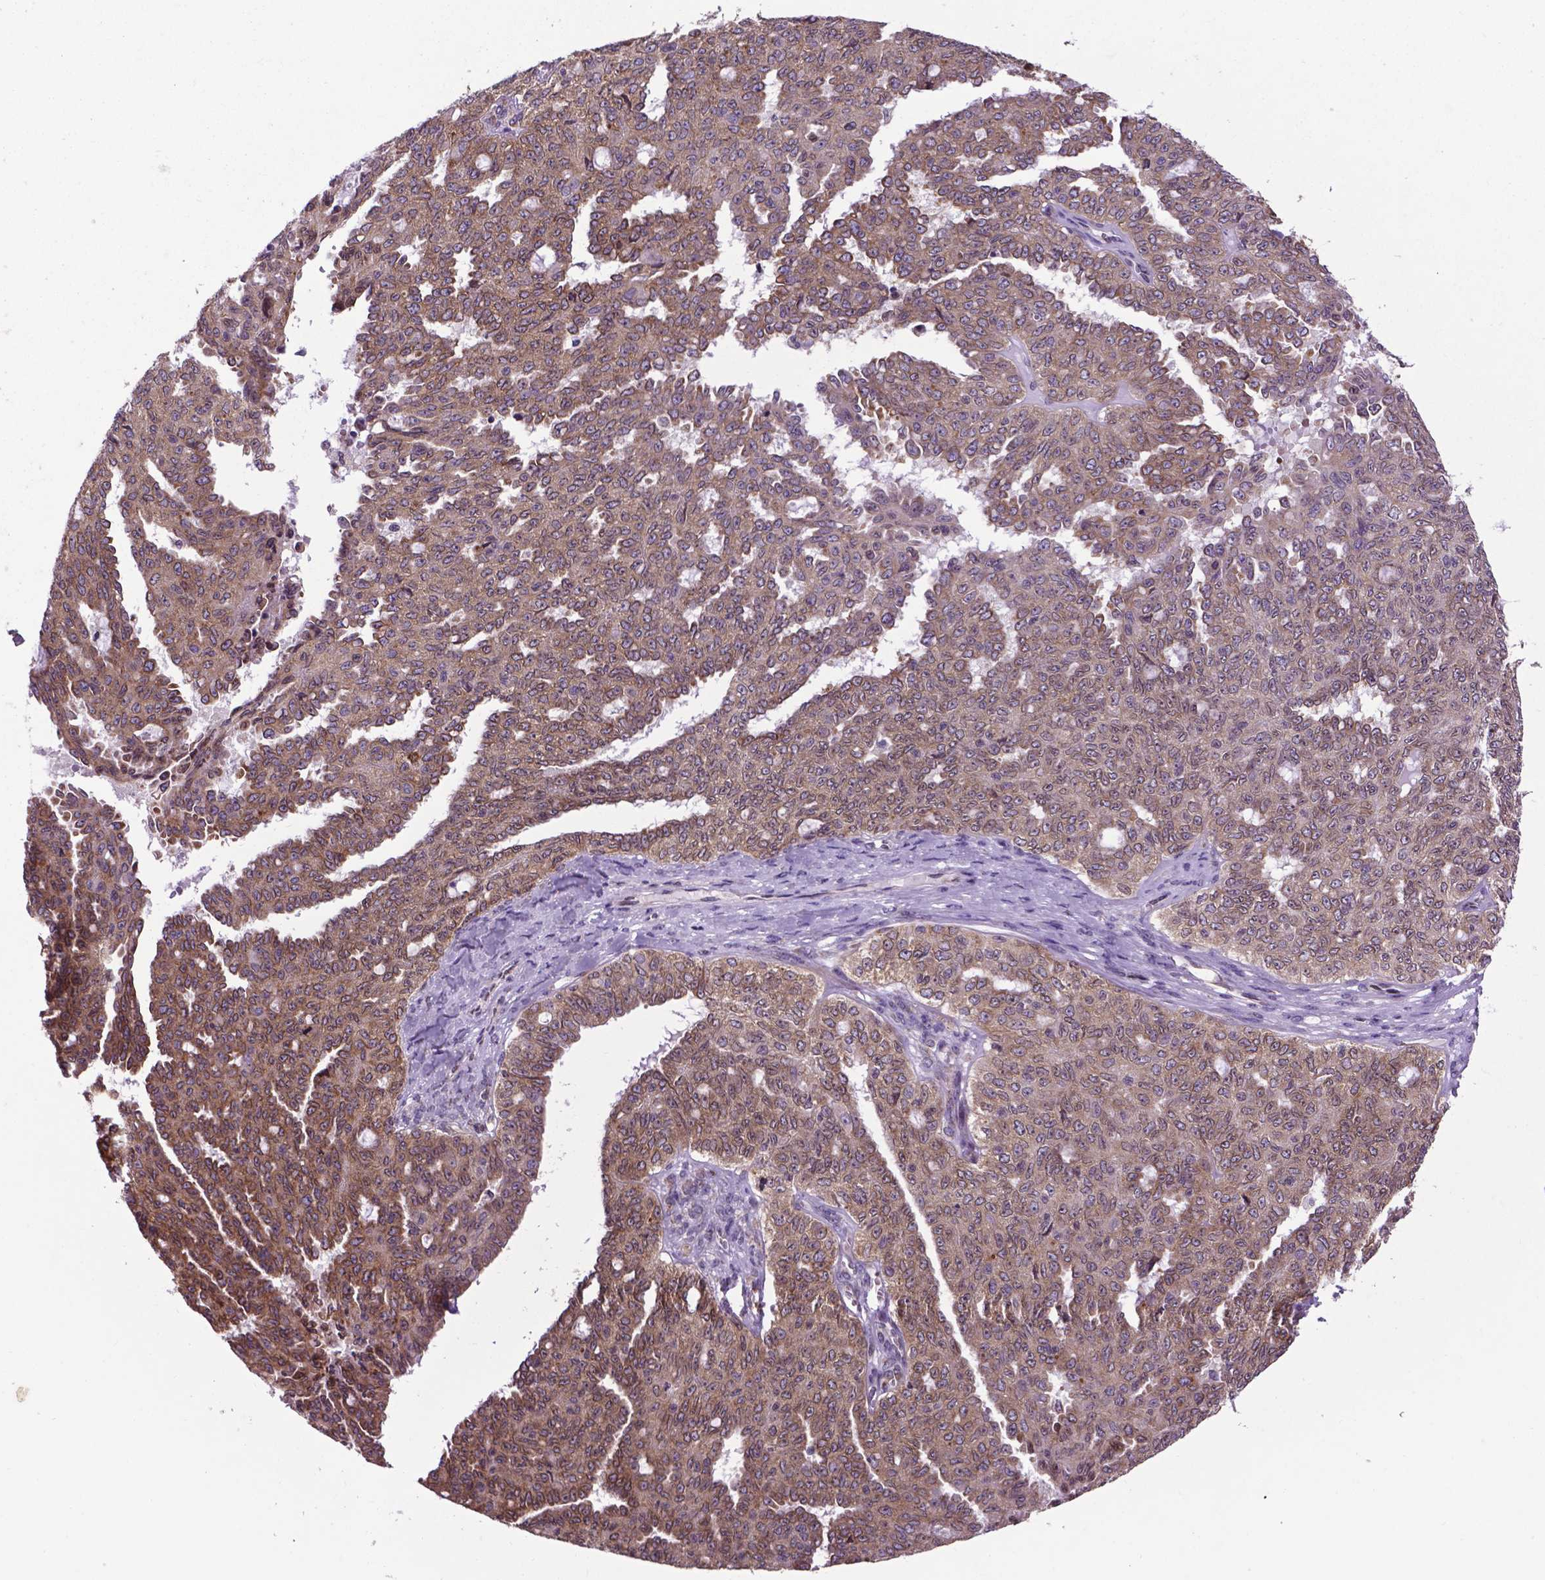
{"staining": {"intensity": "moderate", "quantity": ">75%", "location": "cytoplasmic/membranous"}, "tissue": "ovarian cancer", "cell_type": "Tumor cells", "image_type": "cancer", "snomed": [{"axis": "morphology", "description": "Cystadenocarcinoma, serous, NOS"}, {"axis": "topography", "description": "Ovary"}], "caption": "This micrograph exhibits ovarian cancer (serous cystadenocarcinoma) stained with IHC to label a protein in brown. The cytoplasmic/membranous of tumor cells show moderate positivity for the protein. Nuclei are counter-stained blue.", "gene": "WDR83OS", "patient": {"sex": "female", "age": 71}}